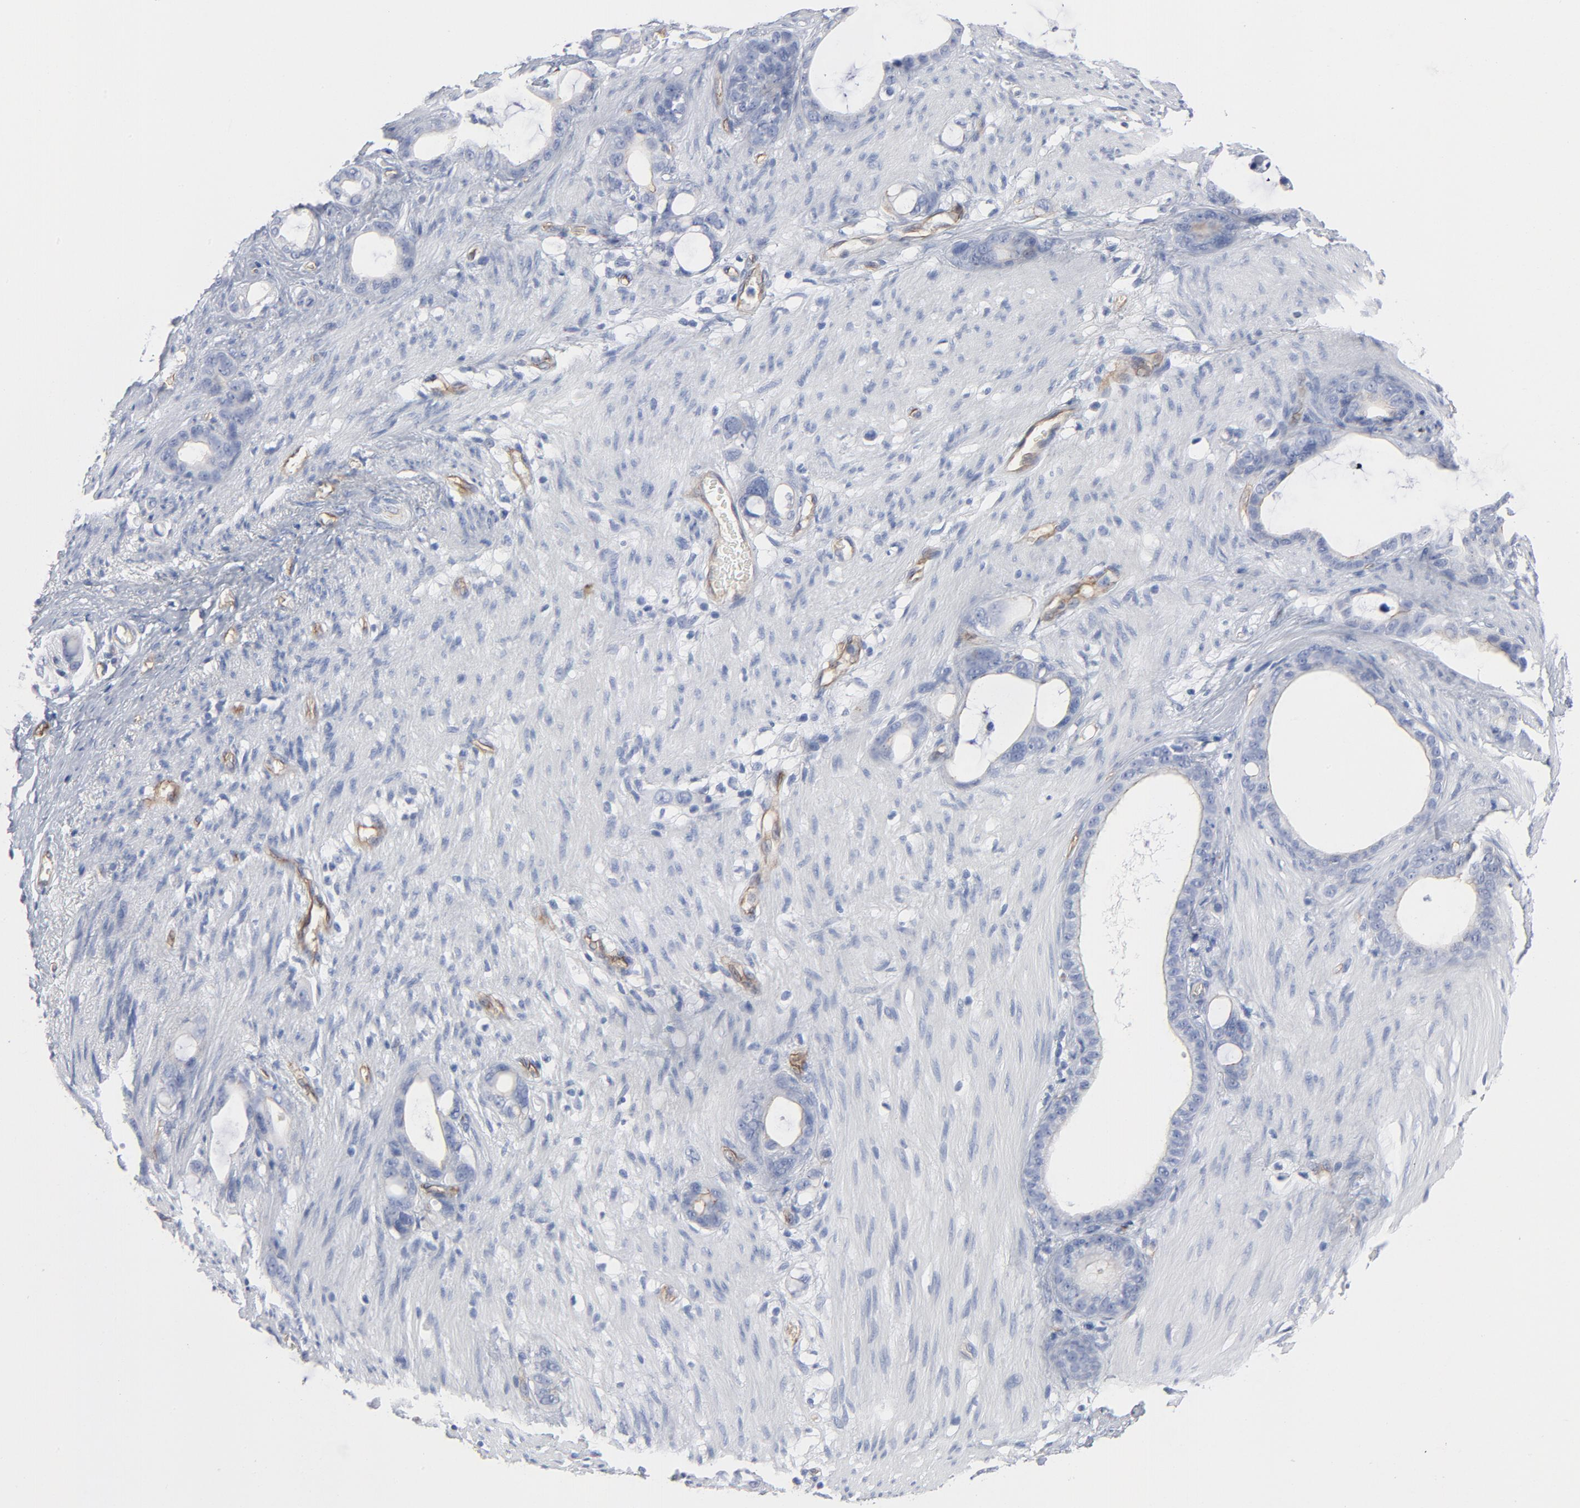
{"staining": {"intensity": "weak", "quantity": "25%-75%", "location": "cytoplasmic/membranous"}, "tissue": "stomach cancer", "cell_type": "Tumor cells", "image_type": "cancer", "snomed": [{"axis": "morphology", "description": "Adenocarcinoma, NOS"}, {"axis": "topography", "description": "Stomach"}], "caption": "IHC (DAB) staining of stomach cancer (adenocarcinoma) shows weak cytoplasmic/membranous protein positivity in about 25%-75% of tumor cells. The protein of interest is shown in brown color, while the nuclei are stained blue.", "gene": "SHANK3", "patient": {"sex": "female", "age": 75}}